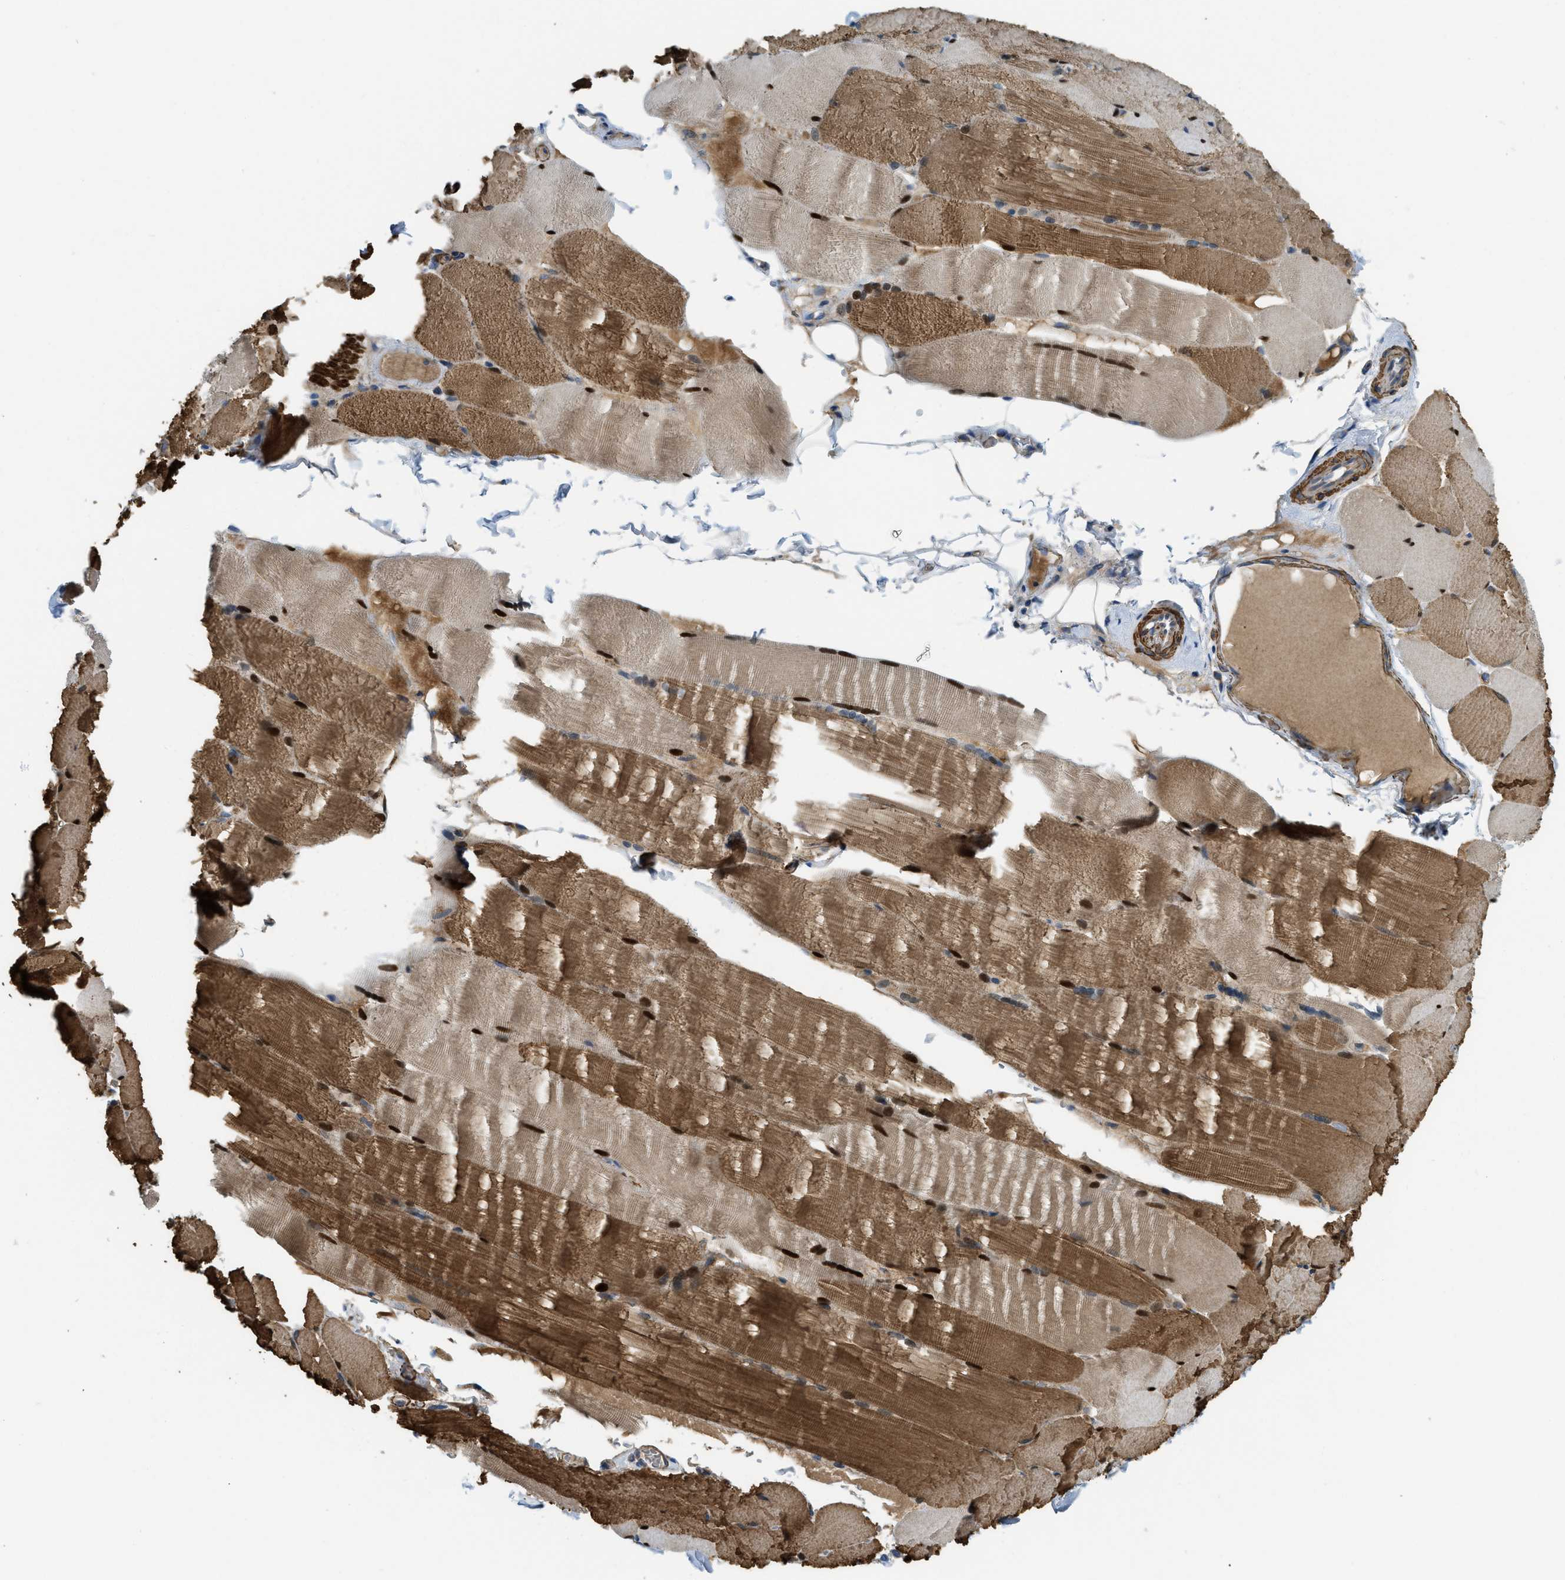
{"staining": {"intensity": "strong", "quantity": "25%-75%", "location": "cytoplasmic/membranous,nuclear"}, "tissue": "skeletal muscle", "cell_type": "Myocytes", "image_type": "normal", "snomed": [{"axis": "morphology", "description": "Normal tissue, NOS"}, {"axis": "topography", "description": "Skin"}, {"axis": "topography", "description": "Skeletal muscle"}], "caption": "This micrograph displays immunohistochemistry (IHC) staining of unremarkable human skeletal muscle, with high strong cytoplasmic/membranous,nuclear staining in approximately 25%-75% of myocytes.", "gene": "BMPR1A", "patient": {"sex": "male", "age": 83}}